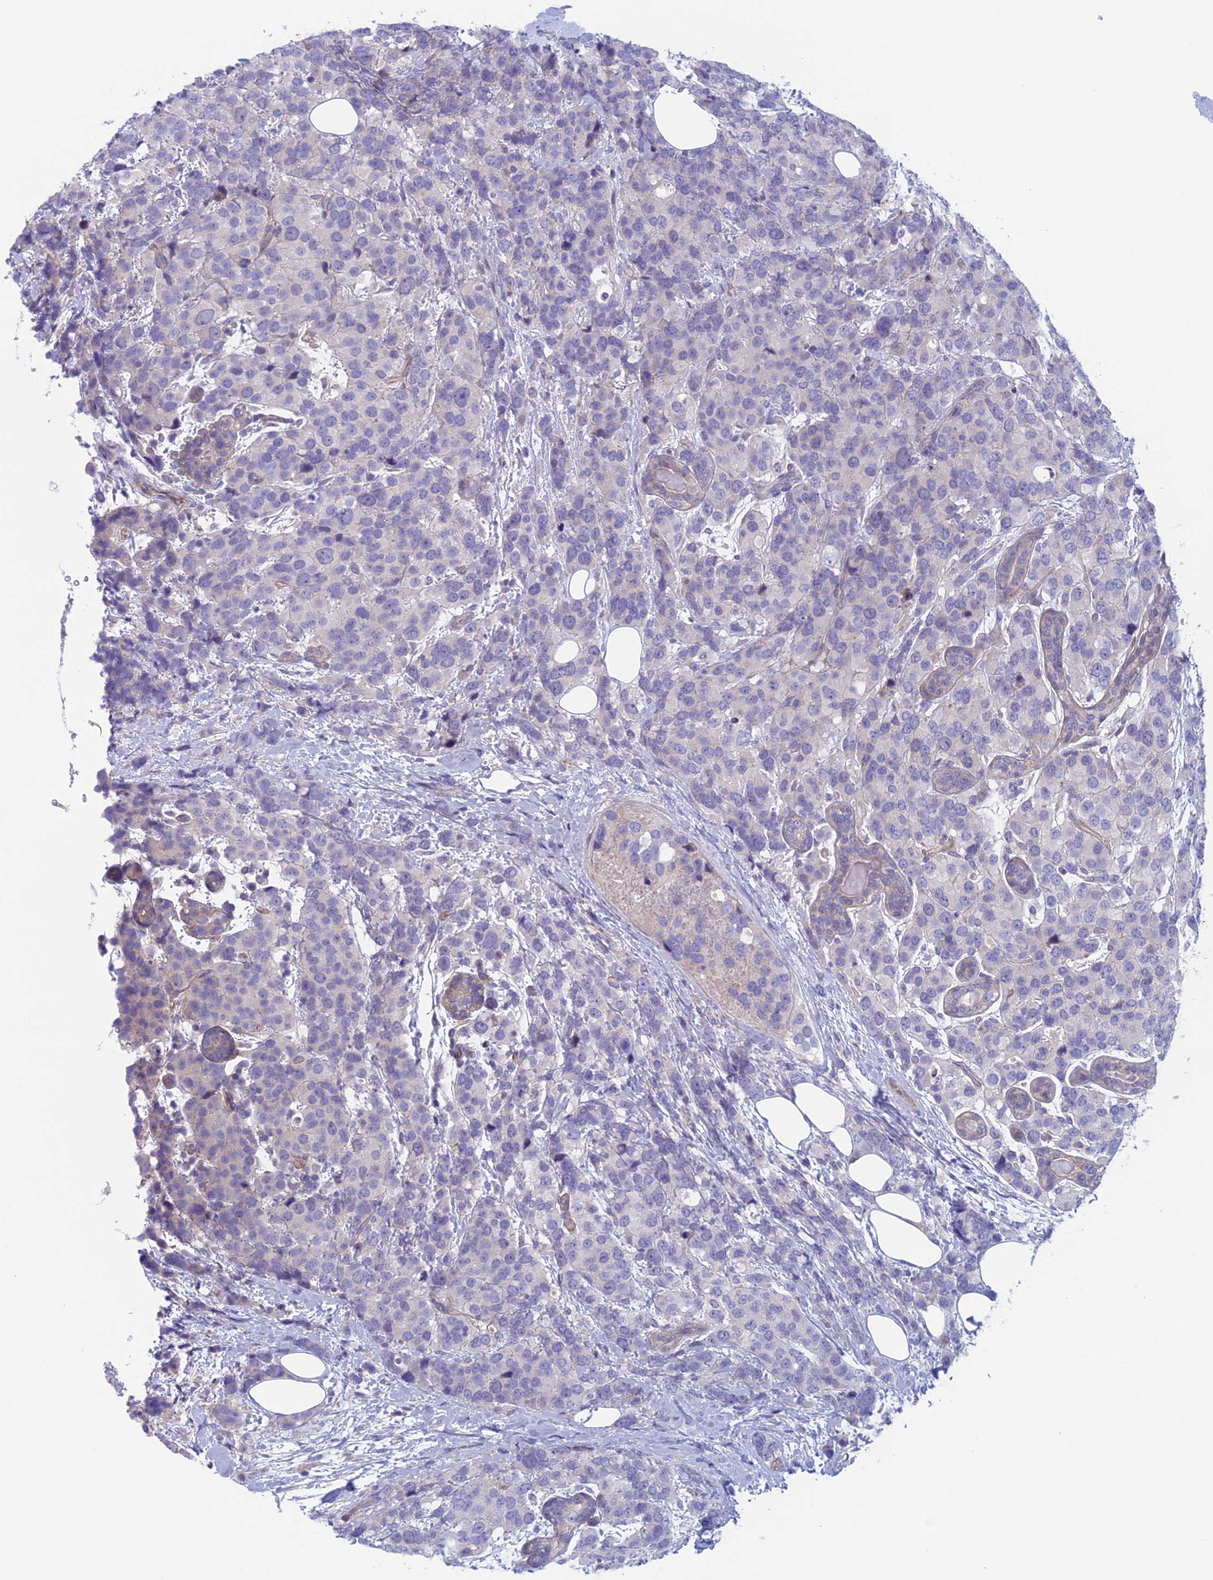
{"staining": {"intensity": "negative", "quantity": "none", "location": "none"}, "tissue": "breast cancer", "cell_type": "Tumor cells", "image_type": "cancer", "snomed": [{"axis": "morphology", "description": "Lobular carcinoma"}, {"axis": "topography", "description": "Breast"}], "caption": "Immunohistochemistry (IHC) of human breast cancer displays no staining in tumor cells.", "gene": "CNOT6L", "patient": {"sex": "female", "age": 59}}